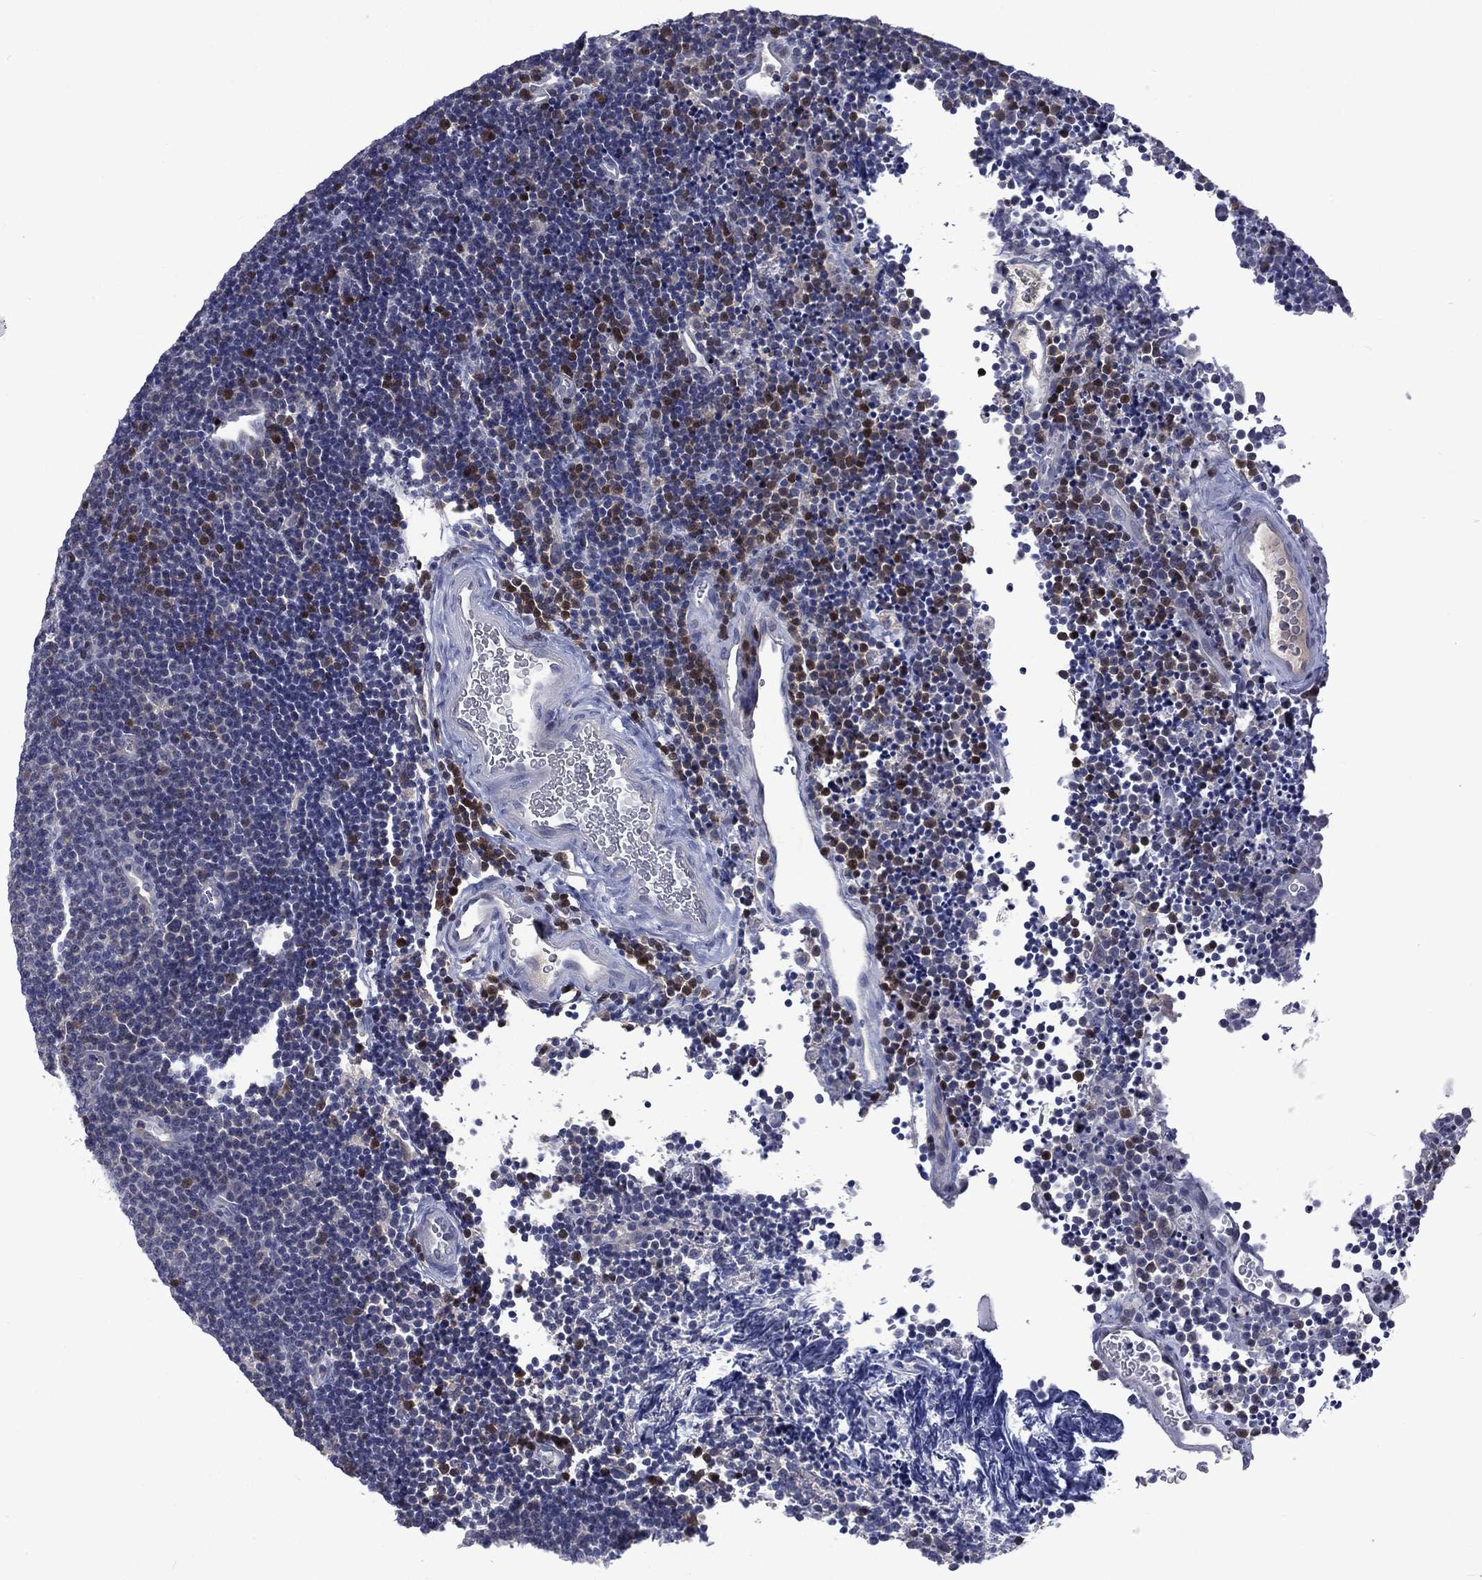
{"staining": {"intensity": "strong", "quantity": "<25%", "location": "nuclear"}, "tissue": "lymphoma", "cell_type": "Tumor cells", "image_type": "cancer", "snomed": [{"axis": "morphology", "description": "Malignant lymphoma, non-Hodgkin's type, Low grade"}, {"axis": "topography", "description": "Brain"}], "caption": "The micrograph shows immunohistochemical staining of malignant lymphoma, non-Hodgkin's type (low-grade). There is strong nuclear positivity is identified in about <25% of tumor cells.", "gene": "CA12", "patient": {"sex": "female", "age": 66}}